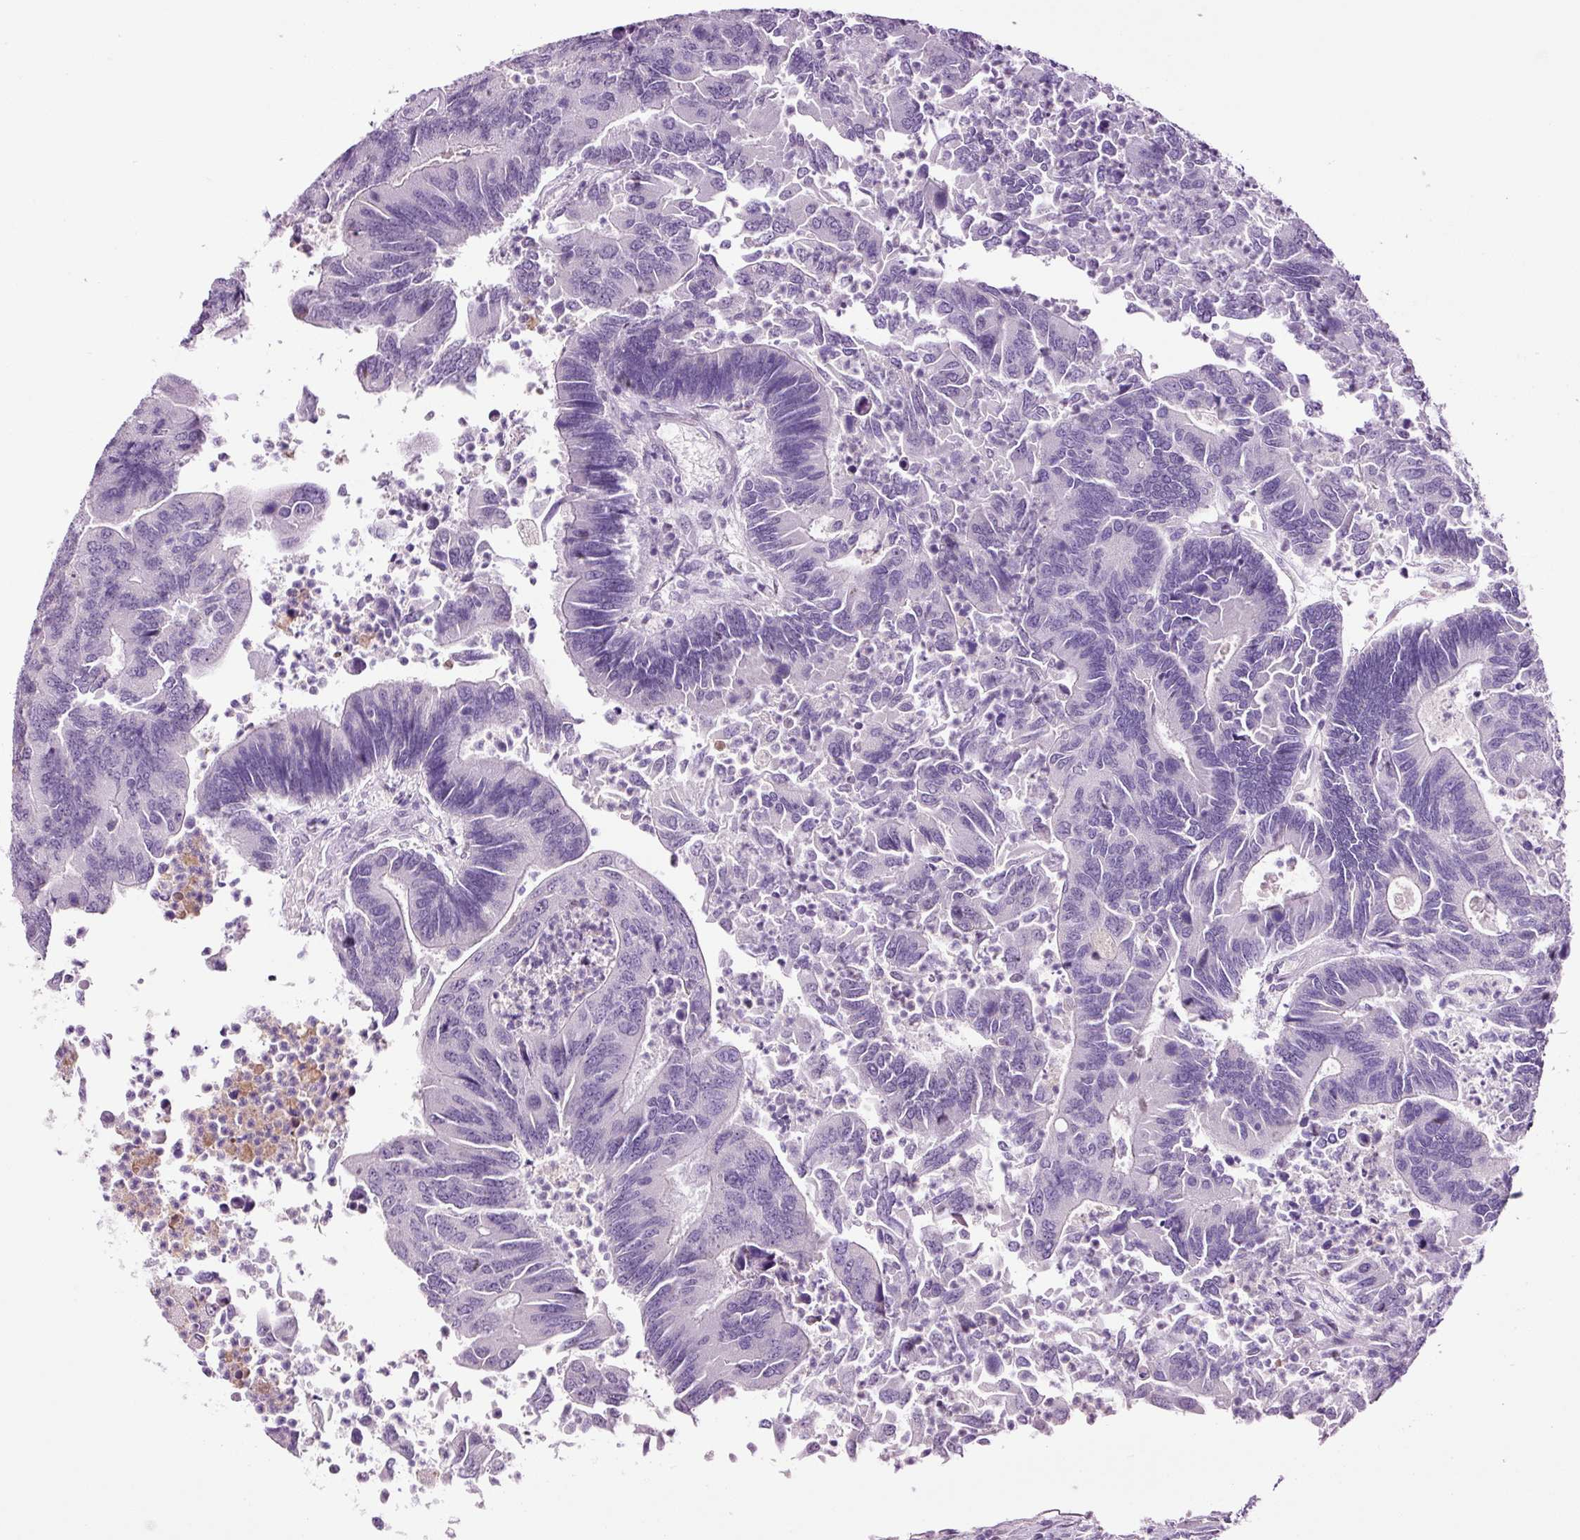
{"staining": {"intensity": "negative", "quantity": "none", "location": "none"}, "tissue": "colorectal cancer", "cell_type": "Tumor cells", "image_type": "cancer", "snomed": [{"axis": "morphology", "description": "Adenocarcinoma, NOS"}, {"axis": "topography", "description": "Colon"}], "caption": "DAB (3,3'-diaminobenzidine) immunohistochemical staining of colorectal cancer demonstrates no significant expression in tumor cells. Nuclei are stained in blue.", "gene": "KLF1", "patient": {"sex": "female", "age": 67}}